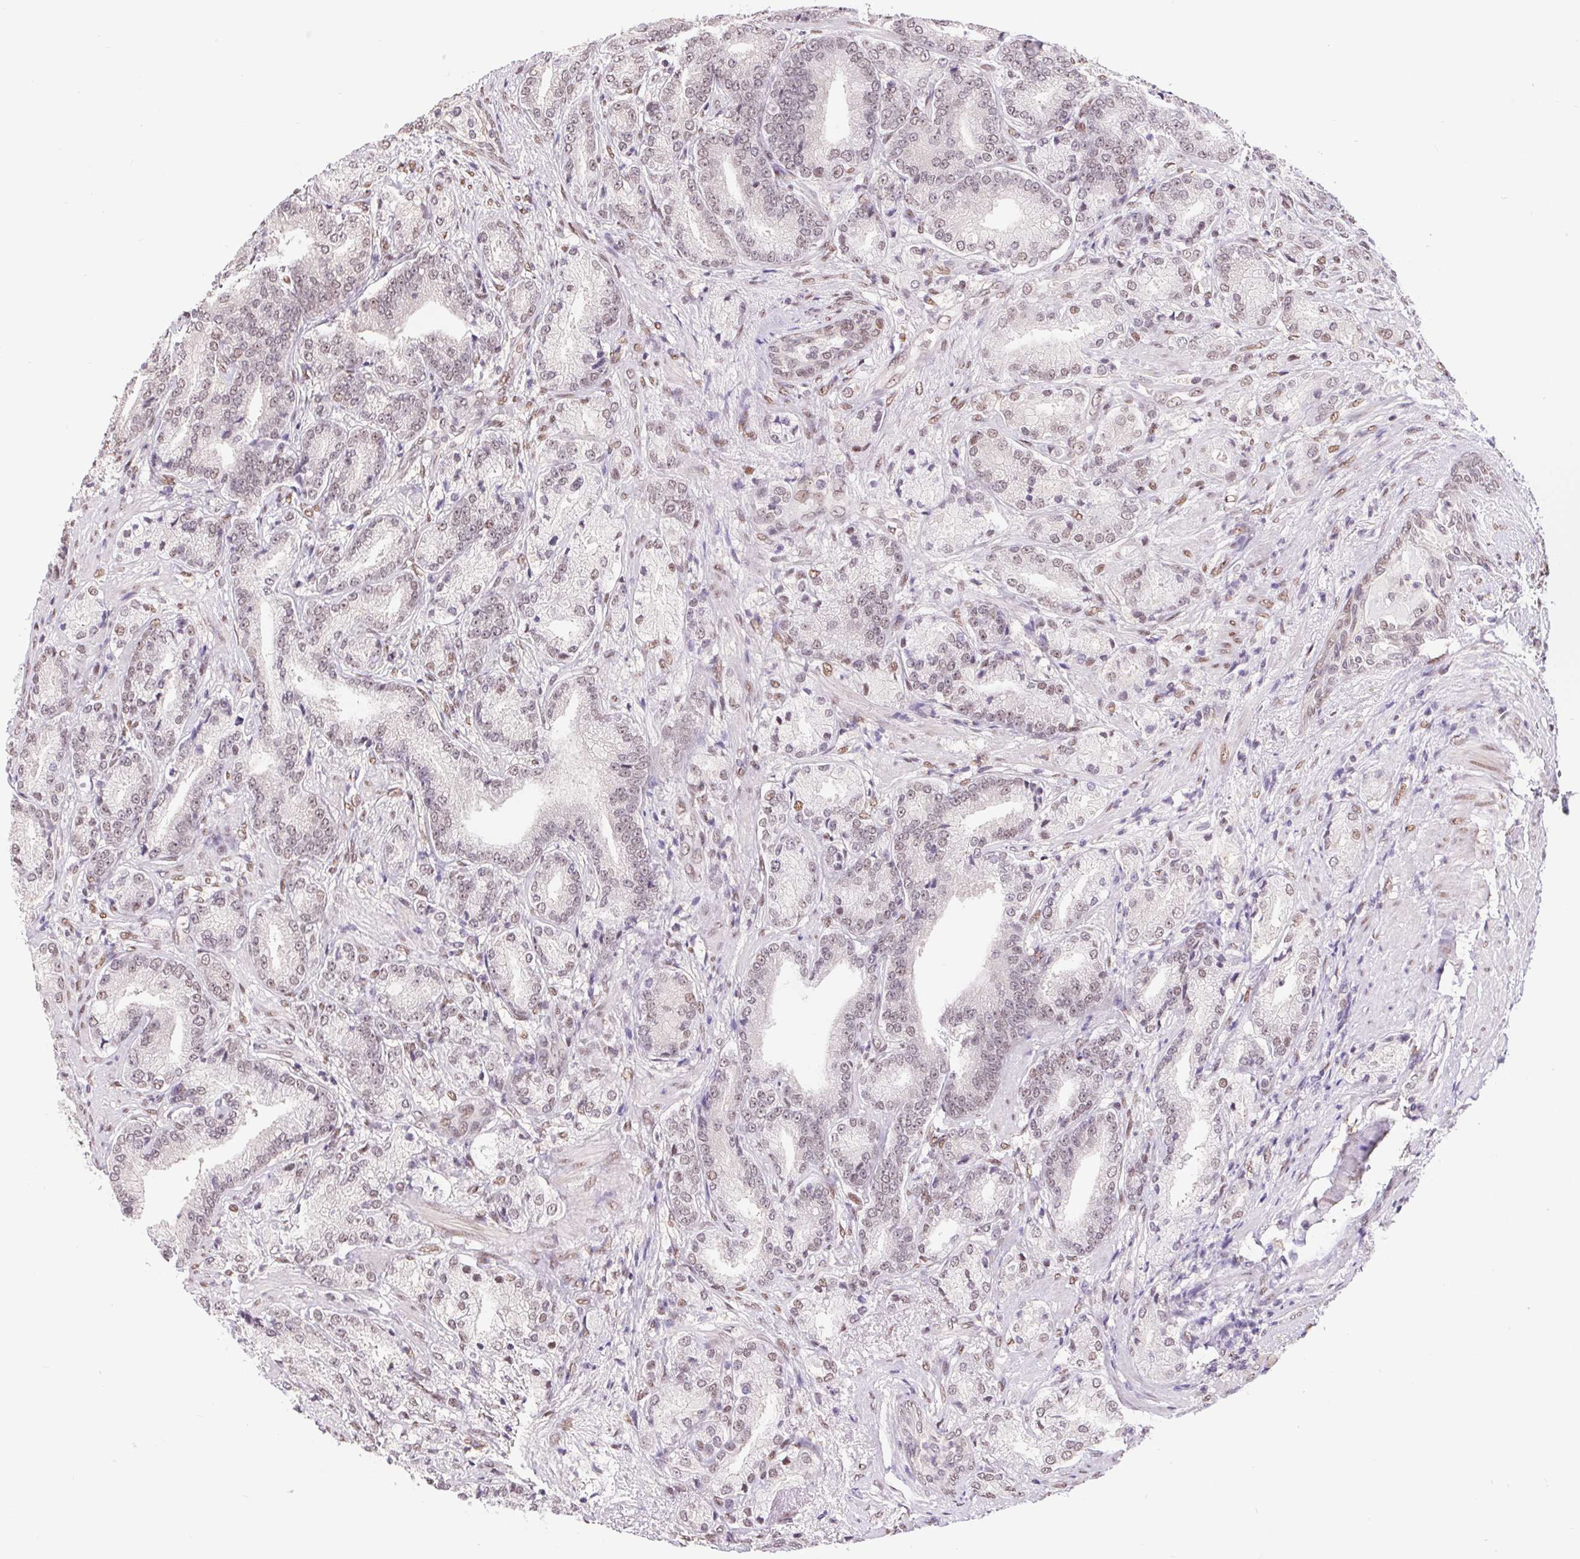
{"staining": {"intensity": "weak", "quantity": "25%-75%", "location": "nuclear"}, "tissue": "prostate cancer", "cell_type": "Tumor cells", "image_type": "cancer", "snomed": [{"axis": "morphology", "description": "Adenocarcinoma, High grade"}, {"axis": "topography", "description": "Prostate and seminal vesicle, NOS"}], "caption": "The immunohistochemical stain highlights weak nuclear expression in tumor cells of prostate high-grade adenocarcinoma tissue. Using DAB (brown) and hematoxylin (blue) stains, captured at high magnification using brightfield microscopy.", "gene": "CAND1", "patient": {"sex": "male", "age": 61}}